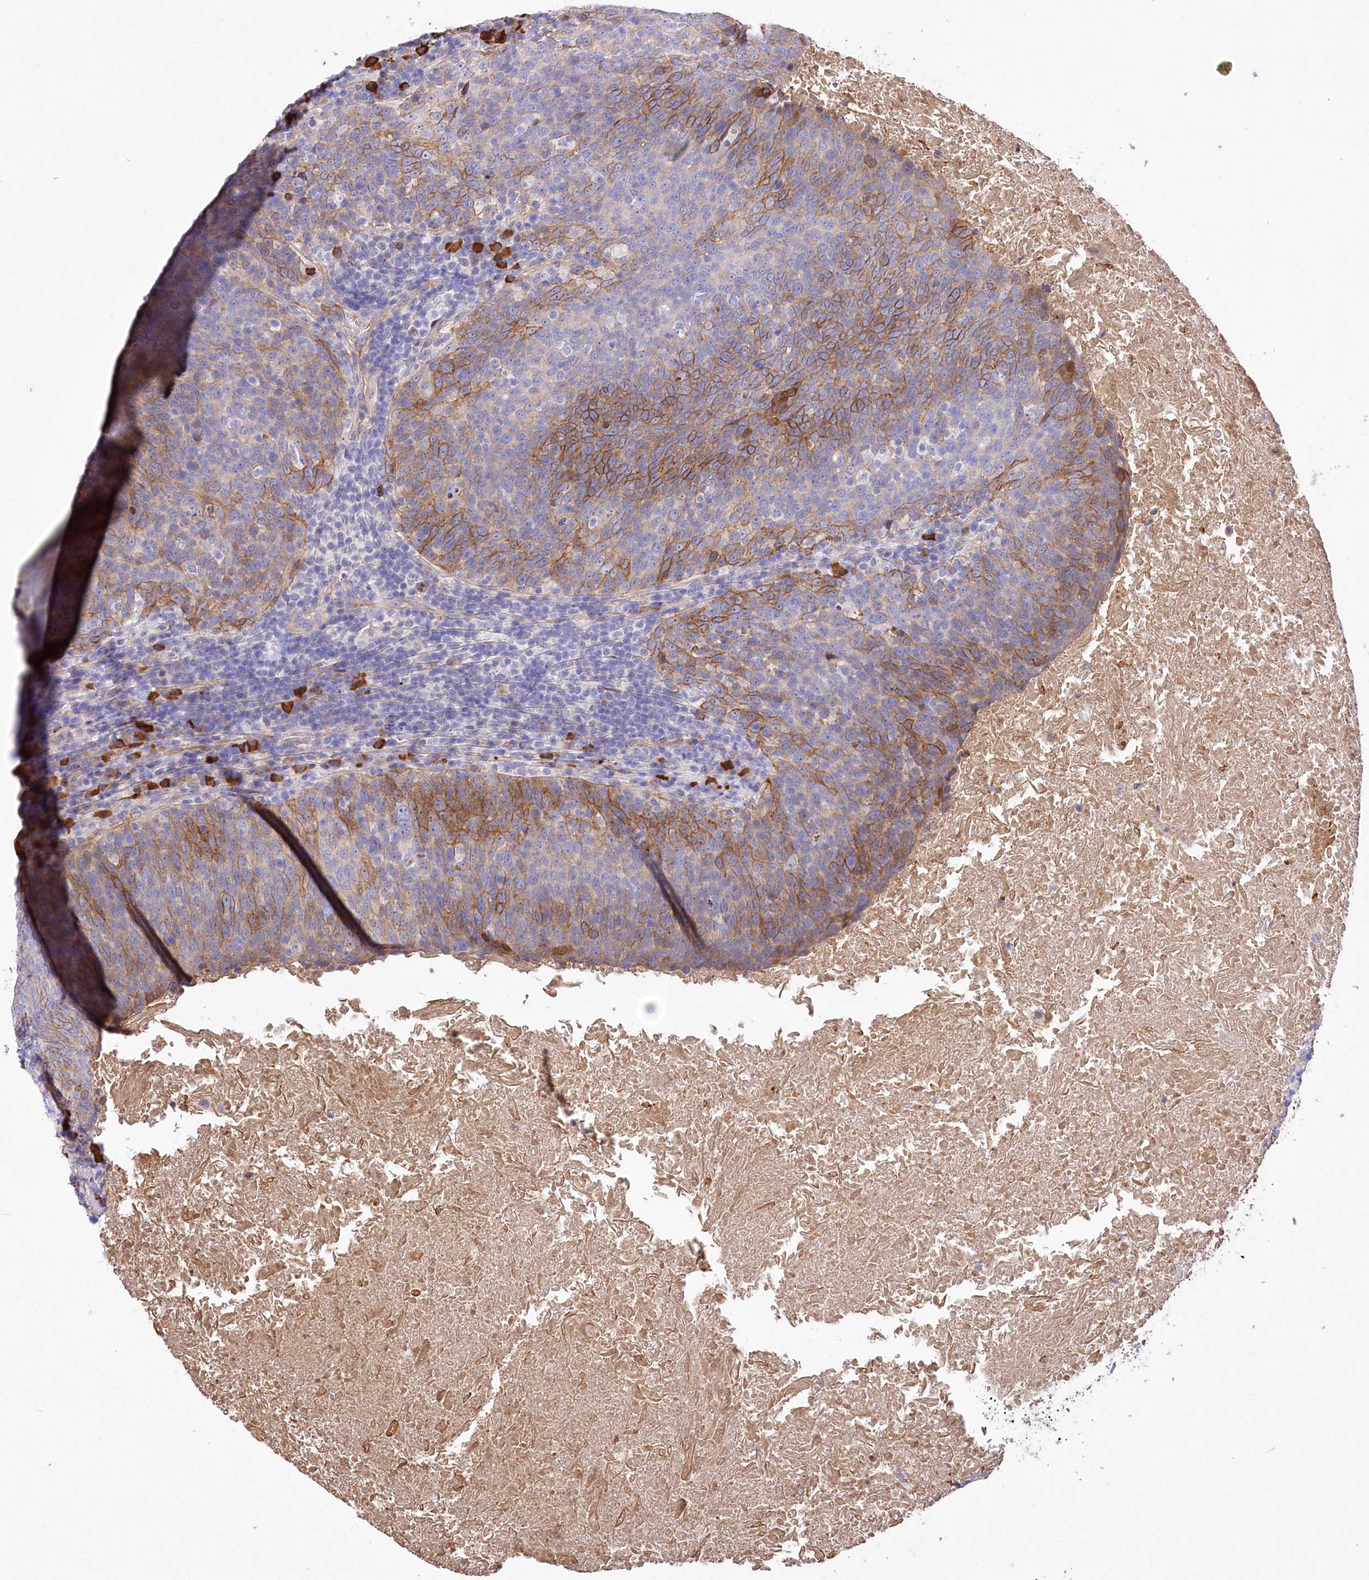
{"staining": {"intensity": "moderate", "quantity": "25%-75%", "location": "cytoplasmic/membranous"}, "tissue": "head and neck cancer", "cell_type": "Tumor cells", "image_type": "cancer", "snomed": [{"axis": "morphology", "description": "Squamous cell carcinoma, NOS"}, {"axis": "morphology", "description": "Squamous cell carcinoma, metastatic, NOS"}, {"axis": "topography", "description": "Lymph node"}, {"axis": "topography", "description": "Head-Neck"}], "caption": "Human head and neck cancer stained for a protein (brown) demonstrates moderate cytoplasmic/membranous positive expression in approximately 25%-75% of tumor cells.", "gene": "CEP164", "patient": {"sex": "male", "age": 62}}